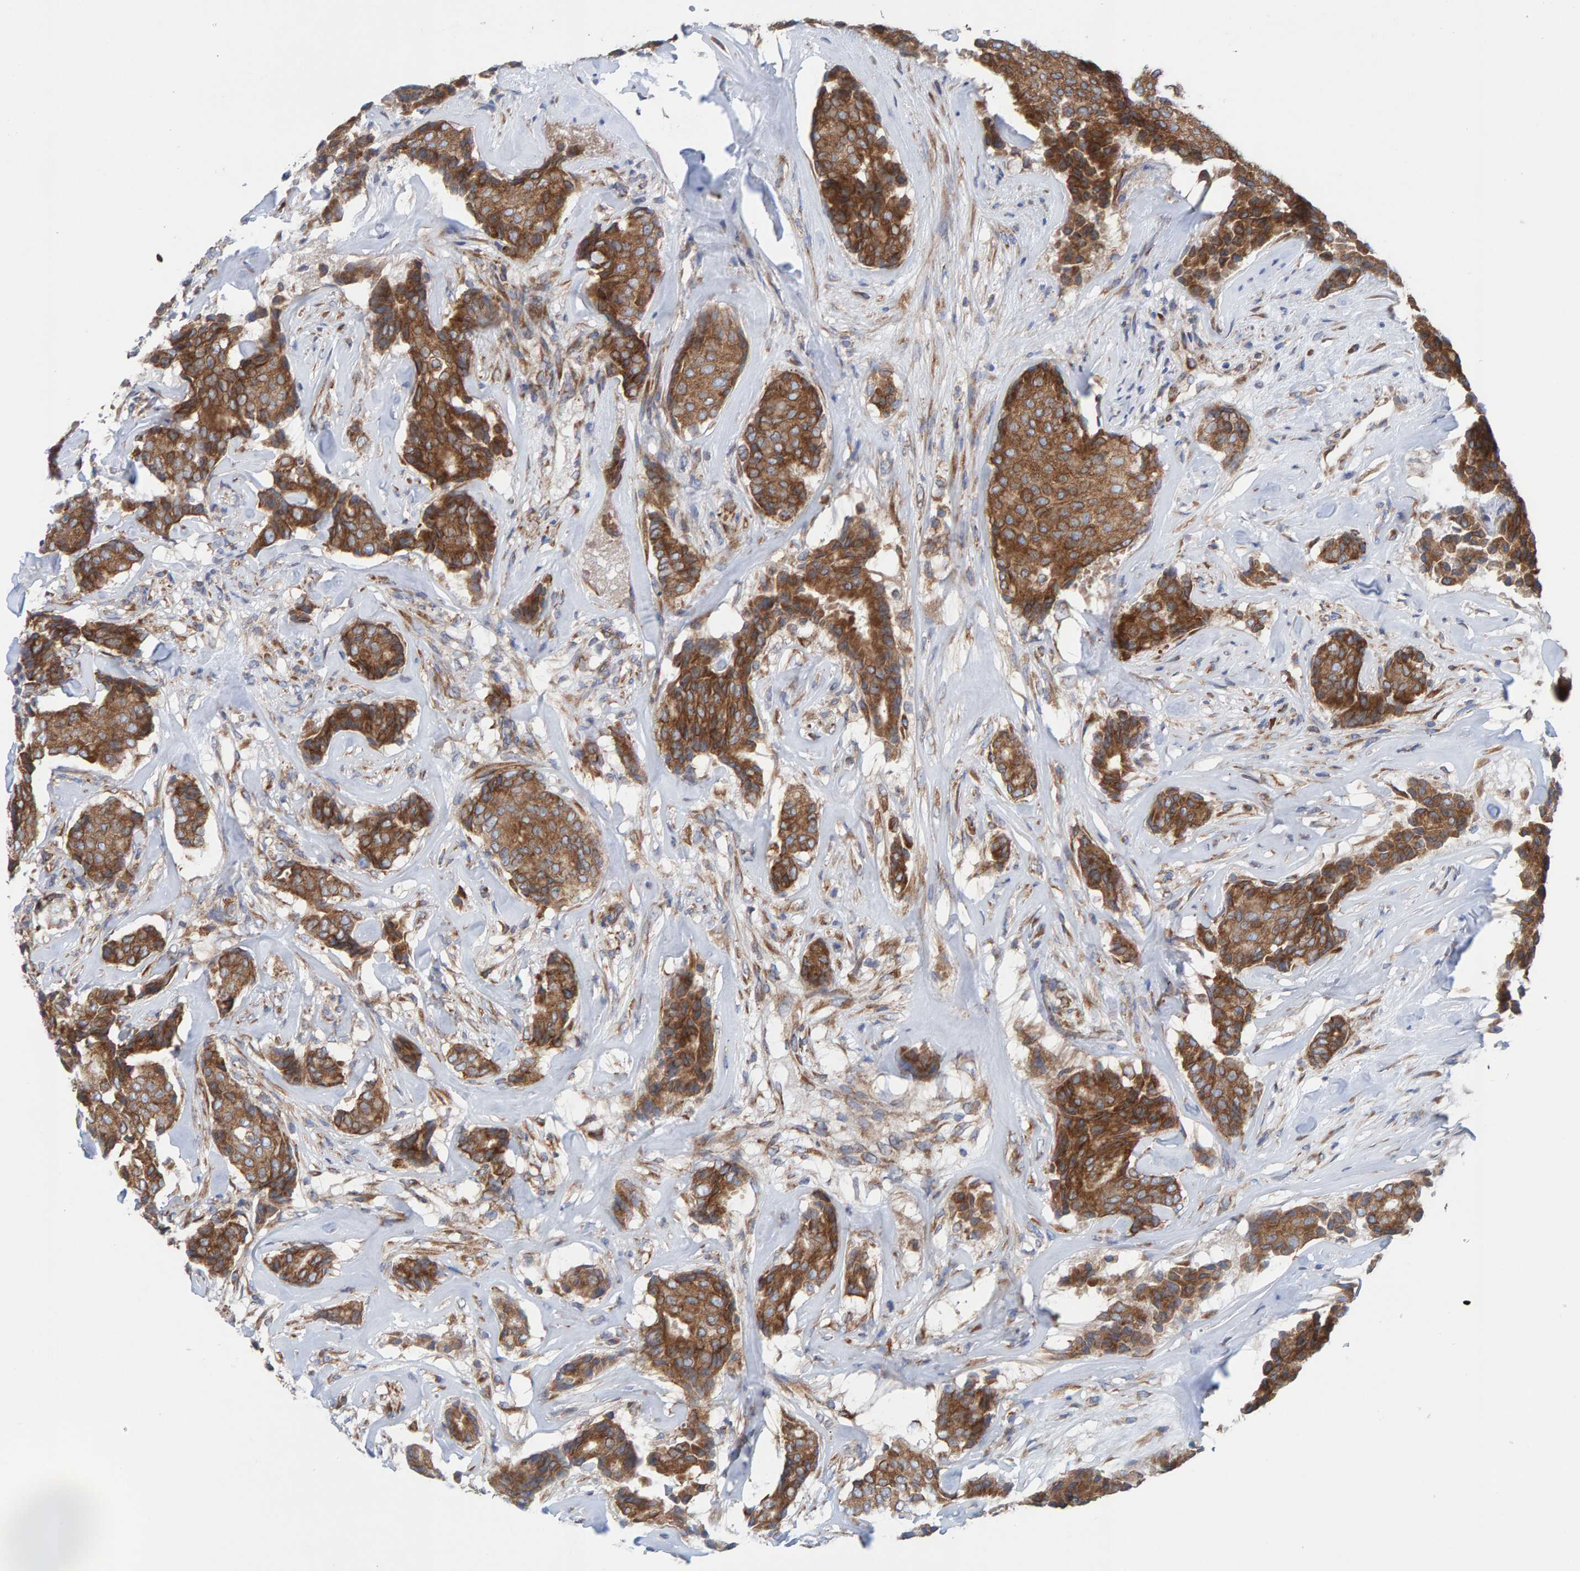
{"staining": {"intensity": "moderate", "quantity": ">75%", "location": "cytoplasmic/membranous"}, "tissue": "breast cancer", "cell_type": "Tumor cells", "image_type": "cancer", "snomed": [{"axis": "morphology", "description": "Duct carcinoma"}, {"axis": "topography", "description": "Breast"}], "caption": "Brown immunohistochemical staining in human breast cancer exhibits moderate cytoplasmic/membranous positivity in about >75% of tumor cells.", "gene": "CDK5RAP3", "patient": {"sex": "female", "age": 75}}